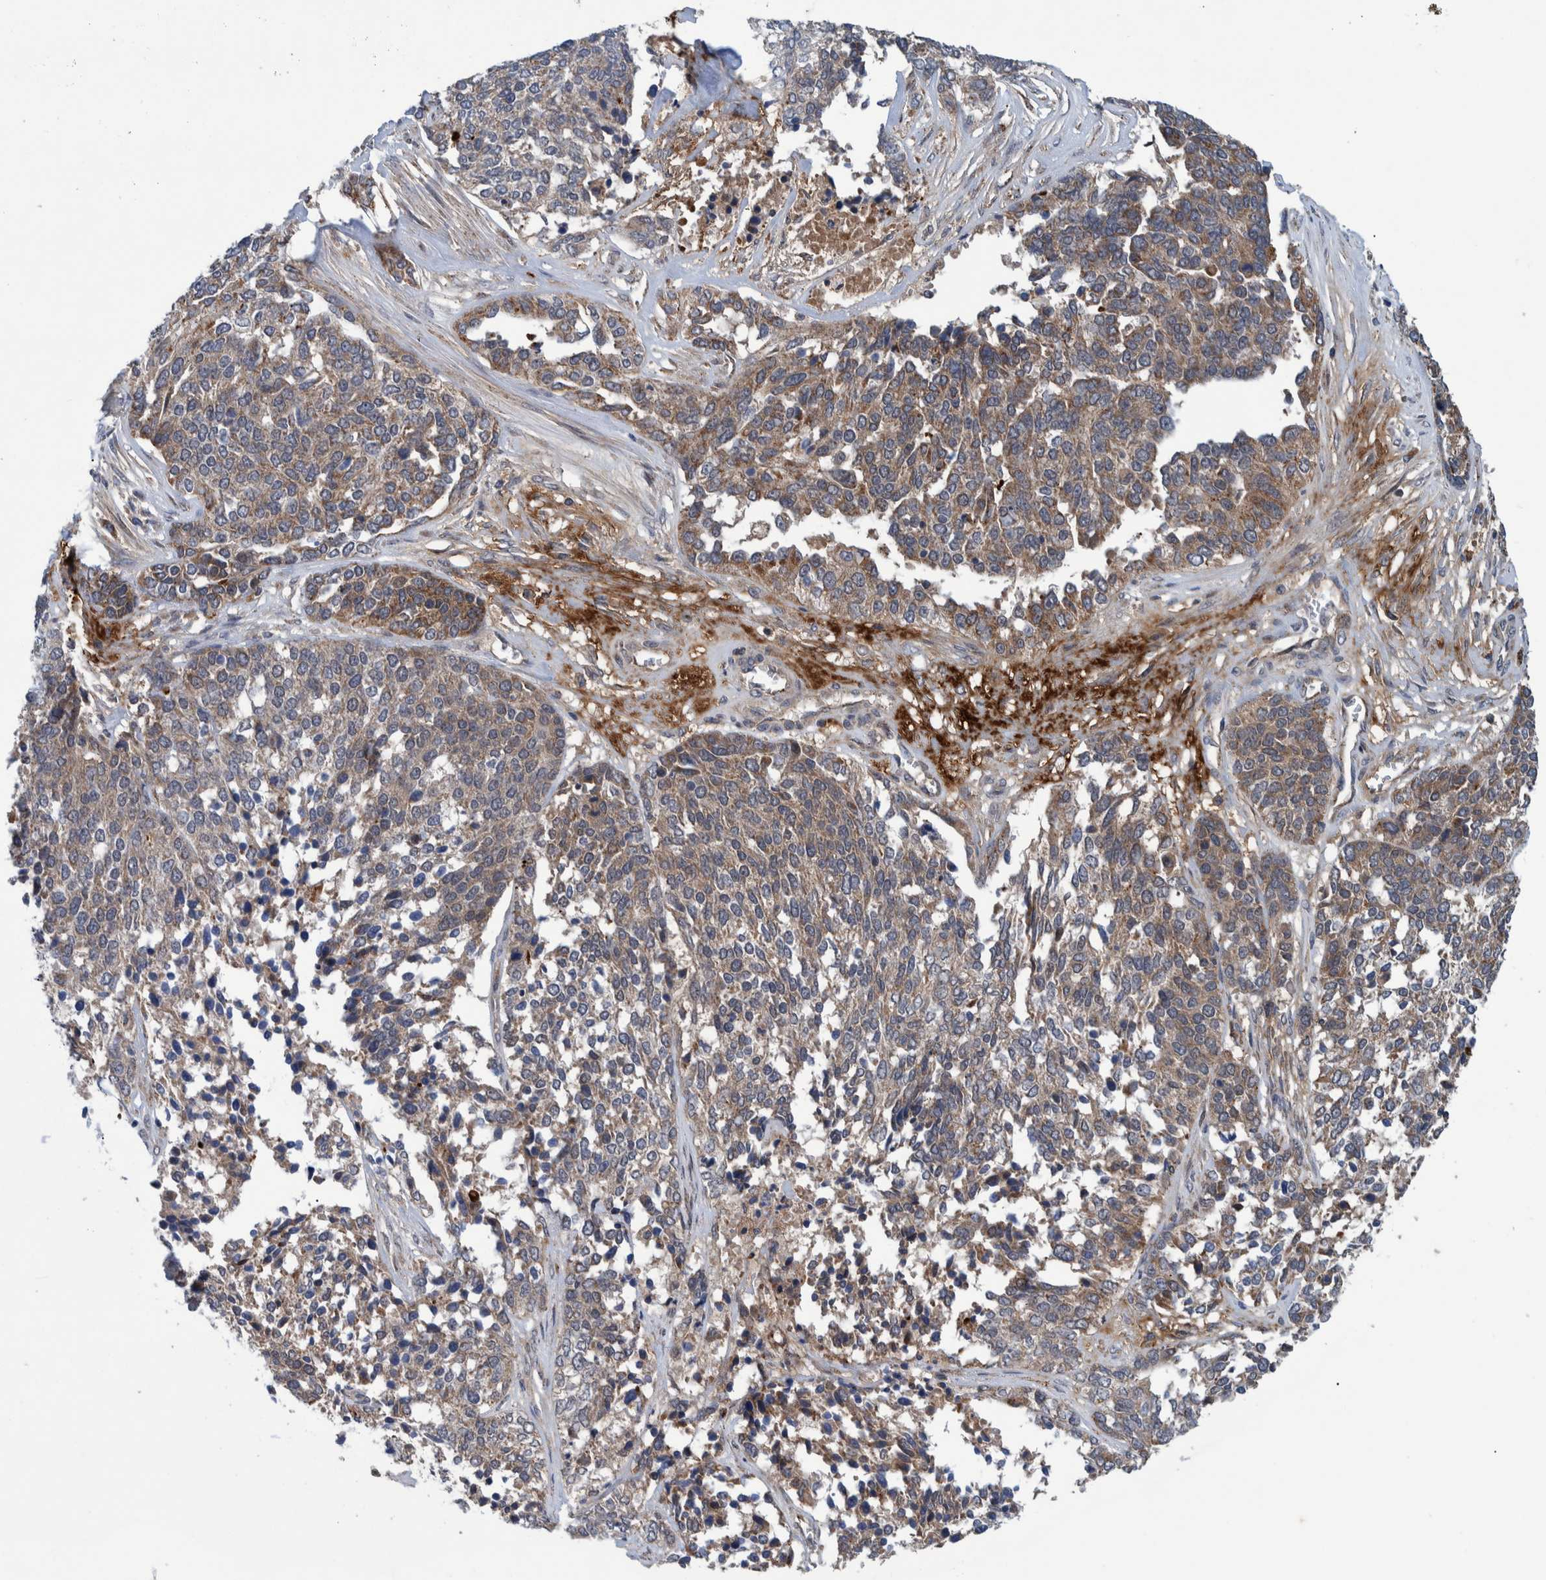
{"staining": {"intensity": "weak", "quantity": ">75%", "location": "cytoplasmic/membranous"}, "tissue": "ovarian cancer", "cell_type": "Tumor cells", "image_type": "cancer", "snomed": [{"axis": "morphology", "description": "Cystadenocarcinoma, serous, NOS"}, {"axis": "topography", "description": "Ovary"}], "caption": "The micrograph shows immunohistochemical staining of ovarian cancer. There is weak cytoplasmic/membranous staining is present in about >75% of tumor cells. (DAB = brown stain, brightfield microscopy at high magnification).", "gene": "ITIH3", "patient": {"sex": "female", "age": 44}}